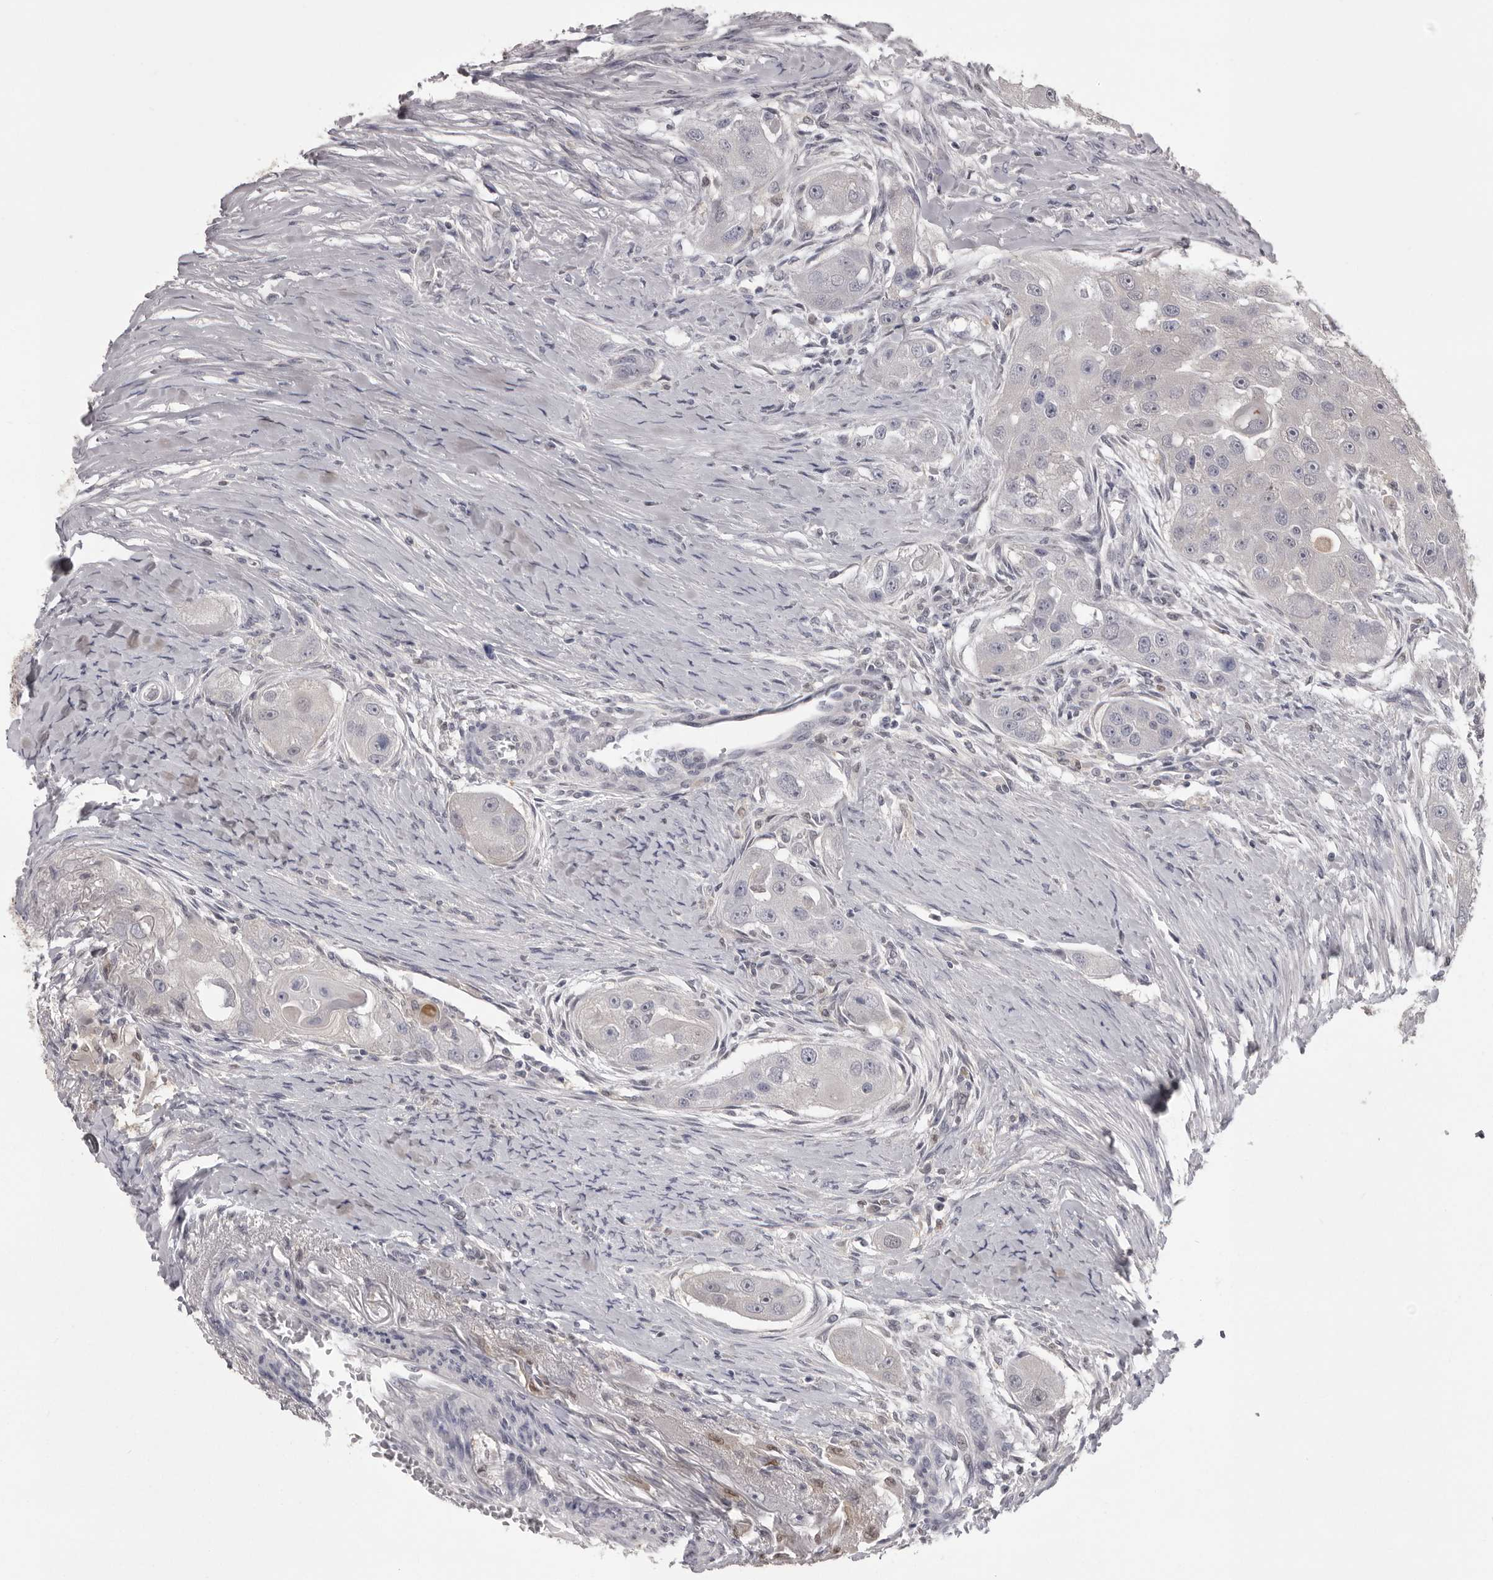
{"staining": {"intensity": "negative", "quantity": "none", "location": "none"}, "tissue": "head and neck cancer", "cell_type": "Tumor cells", "image_type": "cancer", "snomed": [{"axis": "morphology", "description": "Normal tissue, NOS"}, {"axis": "morphology", "description": "Squamous cell carcinoma, NOS"}, {"axis": "topography", "description": "Skeletal muscle"}, {"axis": "topography", "description": "Head-Neck"}], "caption": "Immunohistochemistry (IHC) photomicrograph of human squamous cell carcinoma (head and neck) stained for a protein (brown), which shows no expression in tumor cells.", "gene": "MDH1", "patient": {"sex": "male", "age": 51}}